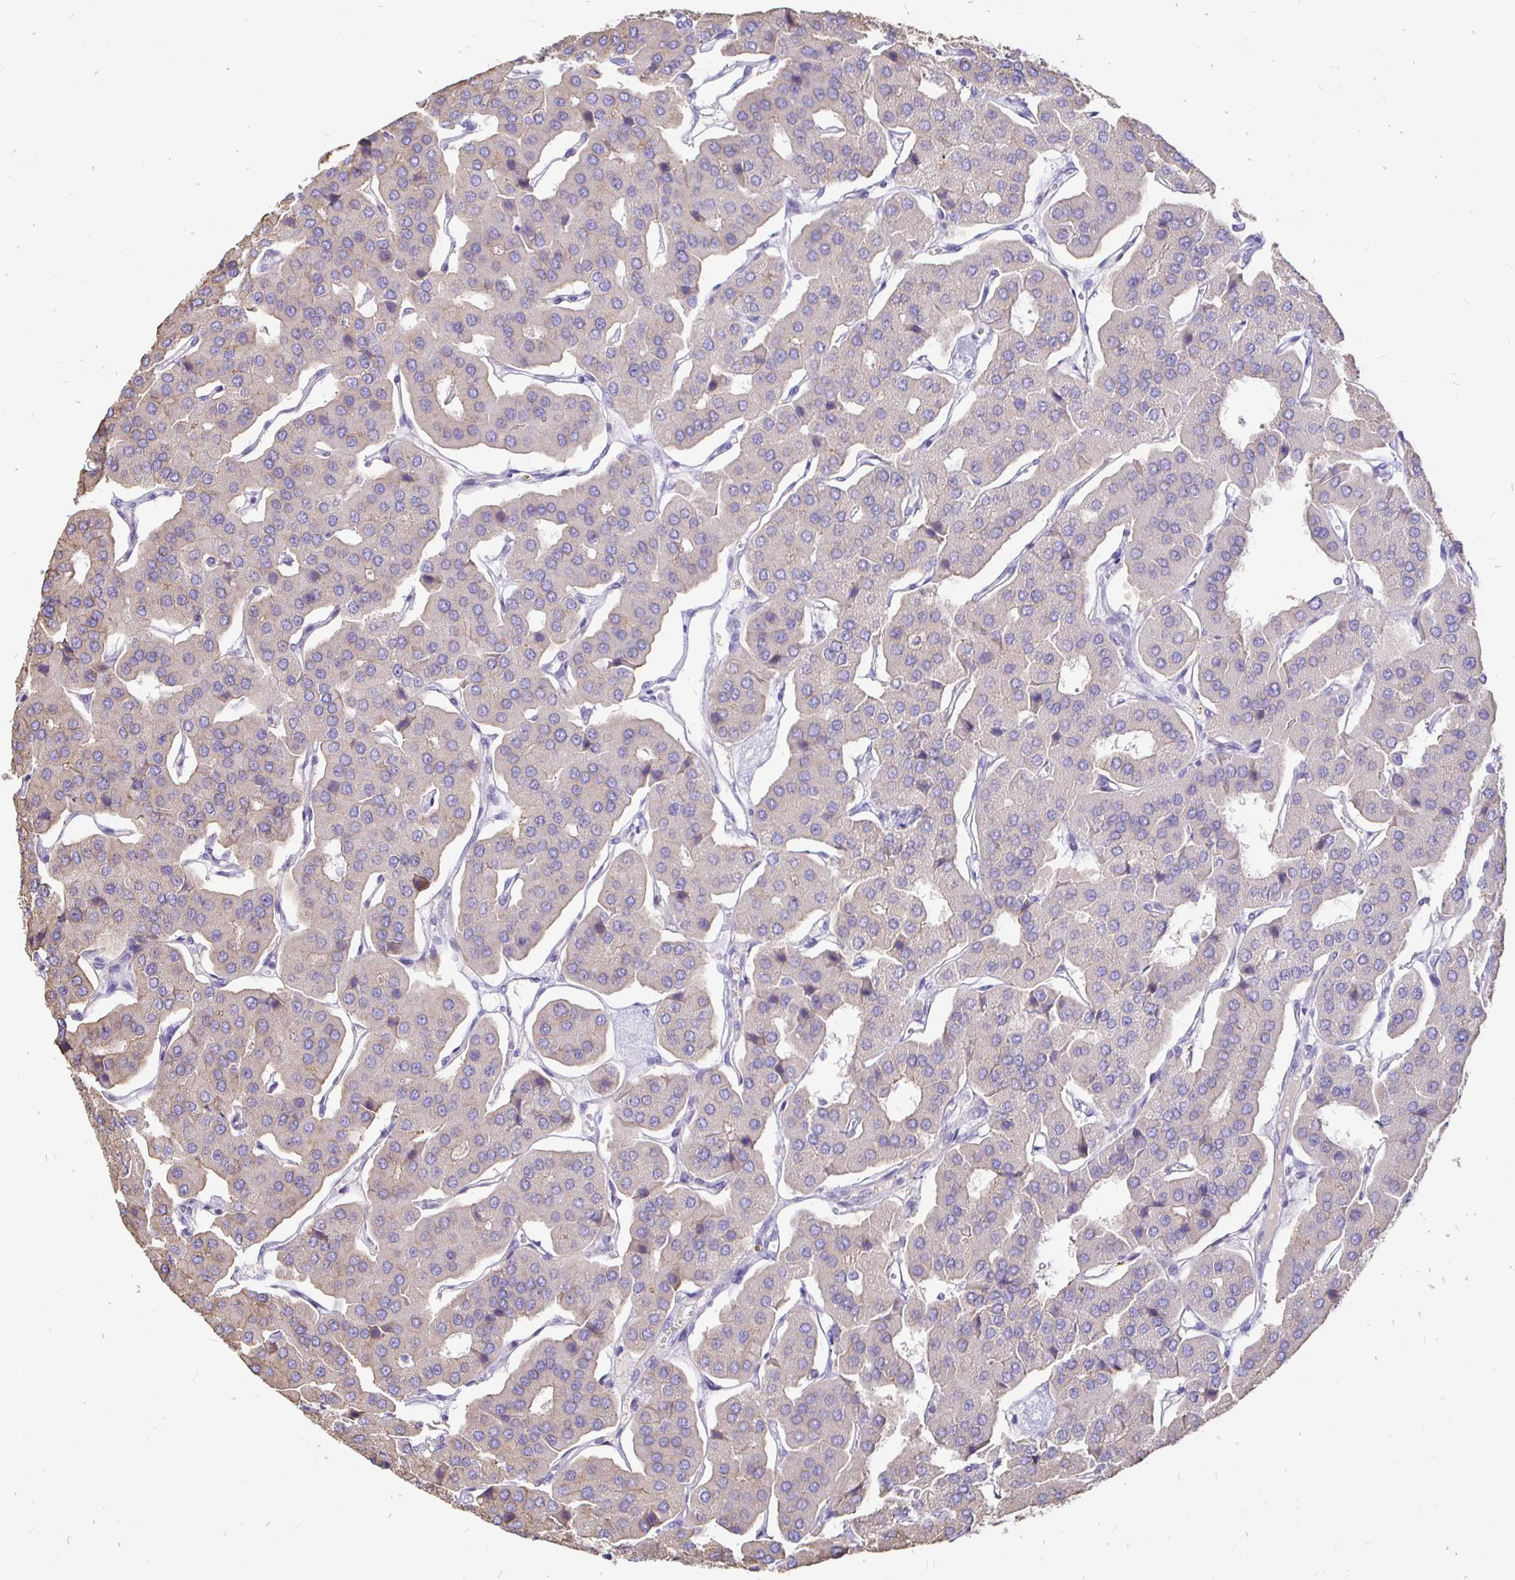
{"staining": {"intensity": "weak", "quantity": ">75%", "location": "cytoplasmic/membranous"}, "tissue": "parathyroid gland", "cell_type": "Glandular cells", "image_type": "normal", "snomed": [{"axis": "morphology", "description": "Normal tissue, NOS"}, {"axis": "morphology", "description": "Adenoma, NOS"}, {"axis": "topography", "description": "Parathyroid gland"}], "caption": "A high-resolution histopathology image shows IHC staining of normal parathyroid gland, which reveals weak cytoplasmic/membranous expression in approximately >75% of glandular cells.", "gene": "NECAB1", "patient": {"sex": "female", "age": 86}}